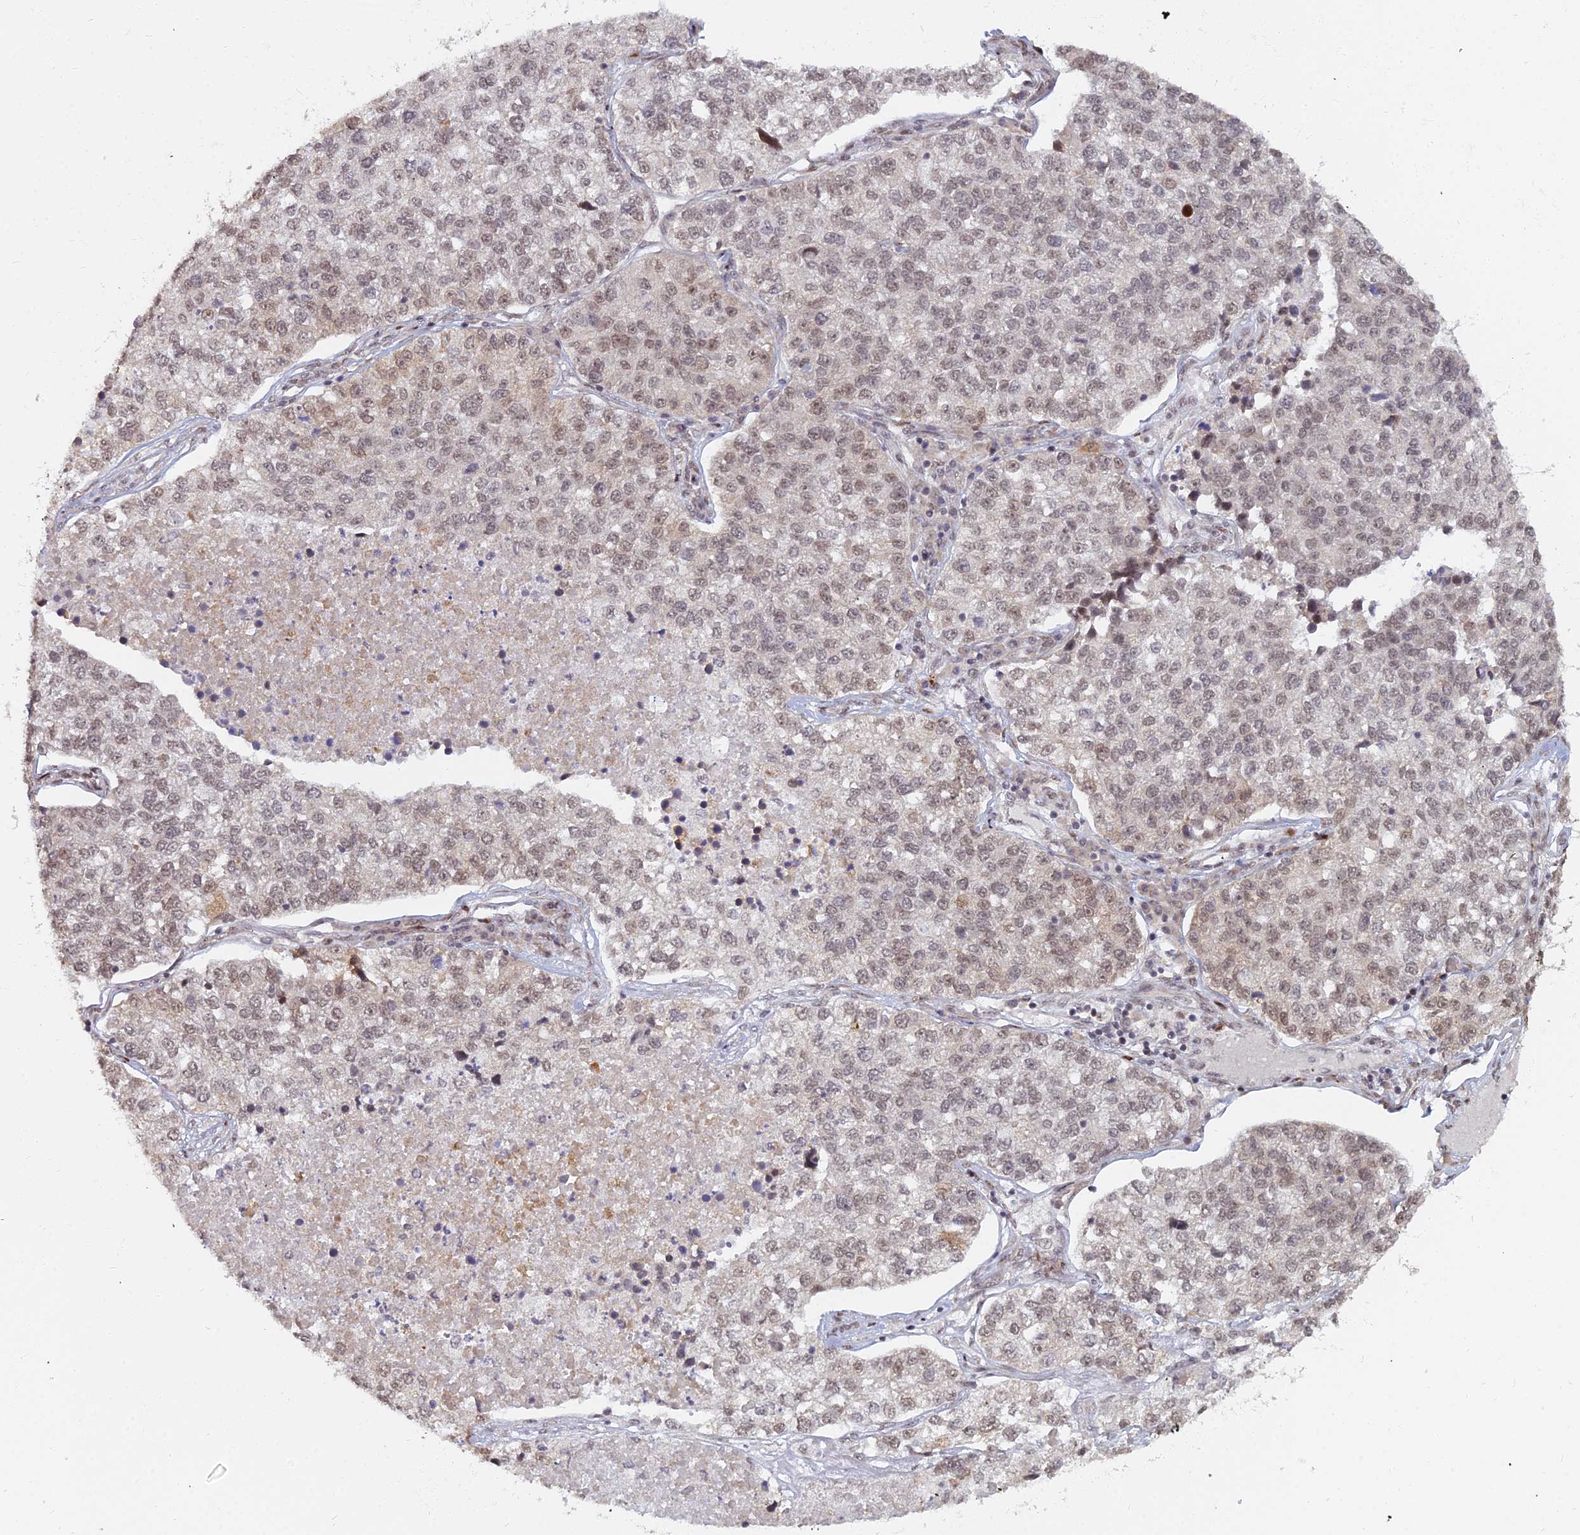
{"staining": {"intensity": "weak", "quantity": ">75%", "location": "nuclear"}, "tissue": "lung cancer", "cell_type": "Tumor cells", "image_type": "cancer", "snomed": [{"axis": "morphology", "description": "Adenocarcinoma, NOS"}, {"axis": "topography", "description": "Lung"}], "caption": "Immunohistochemistry (IHC) histopathology image of neoplastic tissue: lung cancer stained using IHC shows low levels of weak protein expression localized specifically in the nuclear of tumor cells, appearing as a nuclear brown color.", "gene": "ABCA2", "patient": {"sex": "male", "age": 49}}